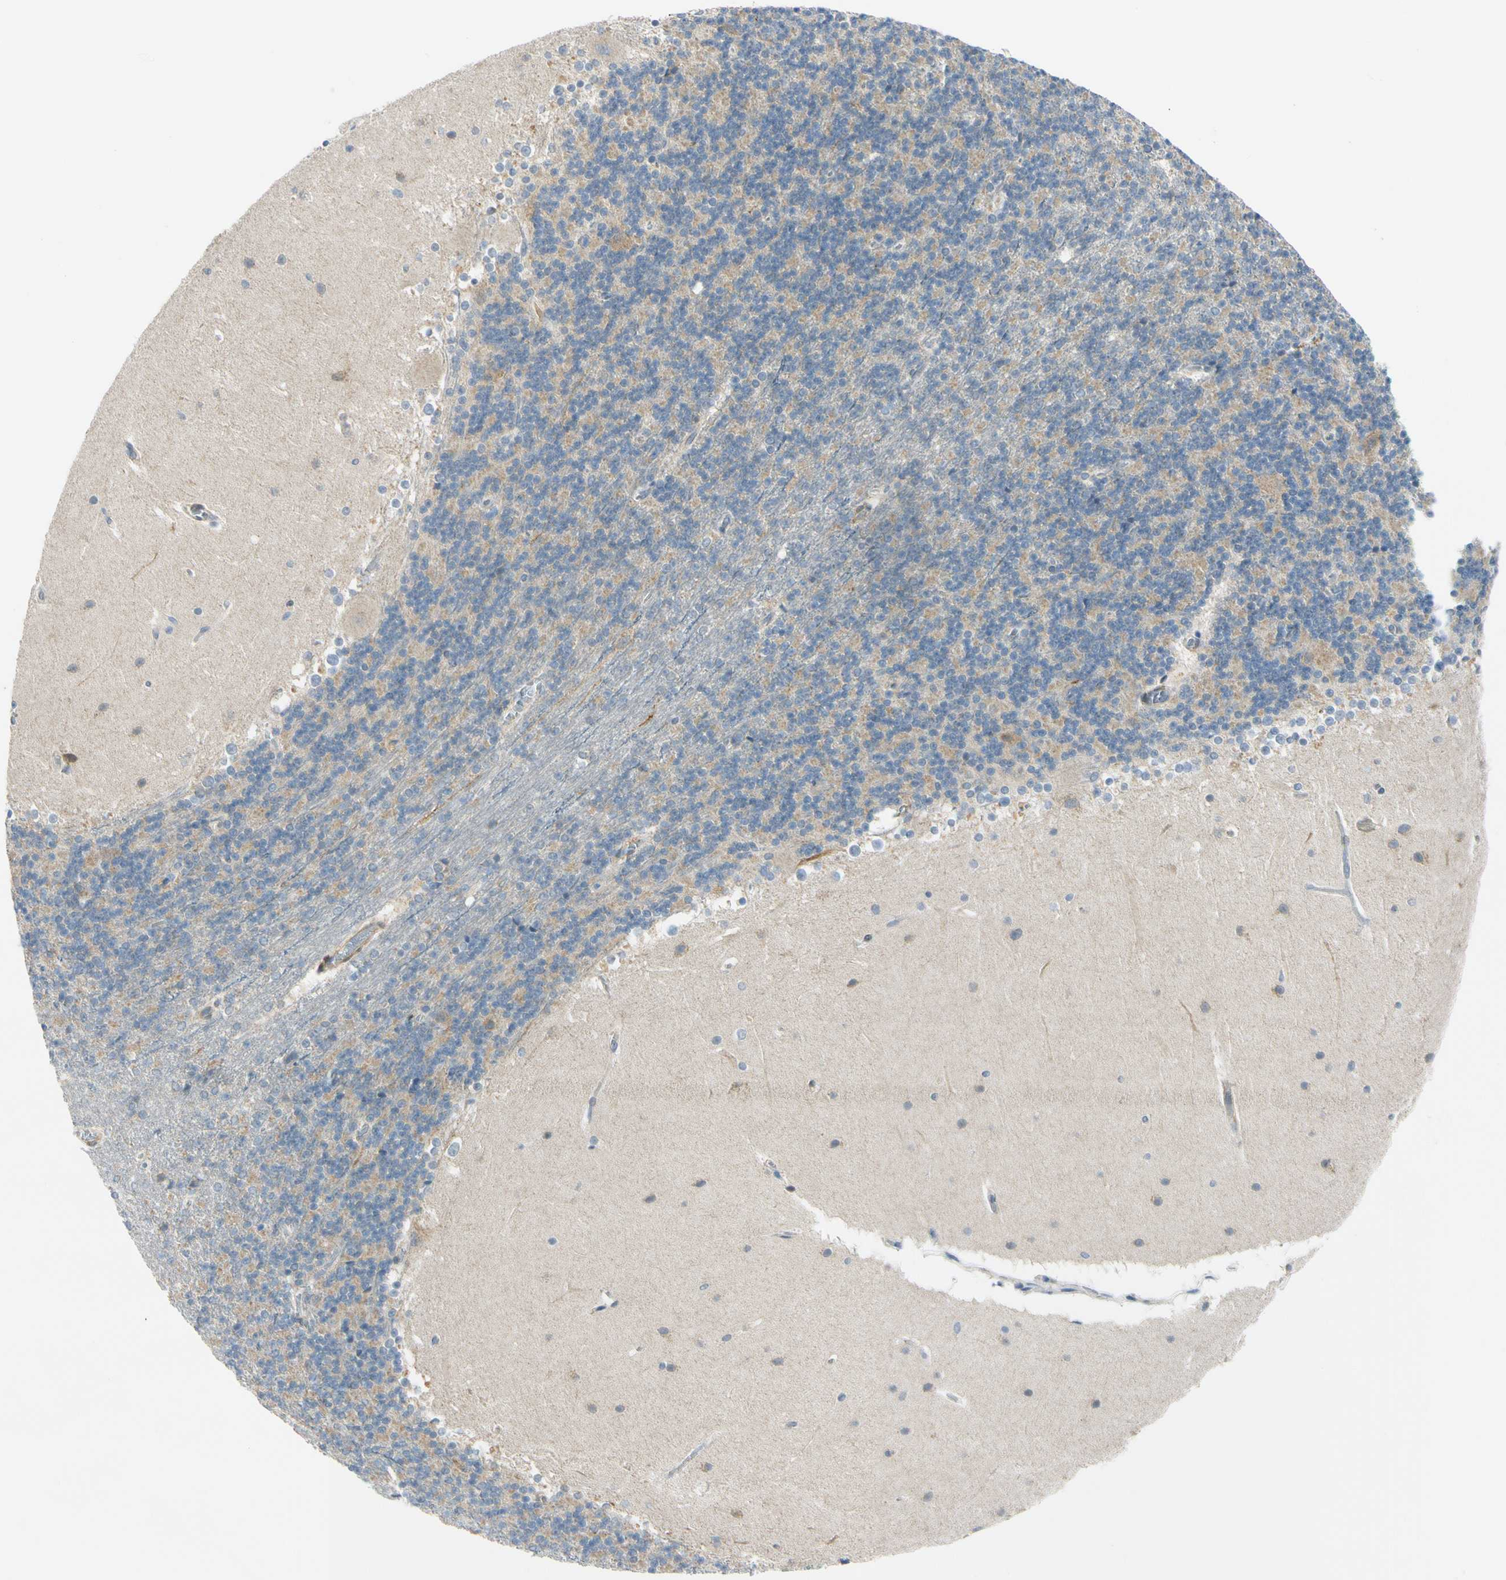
{"staining": {"intensity": "negative", "quantity": "none", "location": "none"}, "tissue": "cerebellum", "cell_type": "Cells in granular layer", "image_type": "normal", "snomed": [{"axis": "morphology", "description": "Normal tissue, NOS"}, {"axis": "topography", "description": "Cerebellum"}], "caption": "Immunohistochemistry (IHC) micrograph of unremarkable cerebellum stained for a protein (brown), which reveals no expression in cells in granular layer.", "gene": "FHL2", "patient": {"sex": "female", "age": 19}}